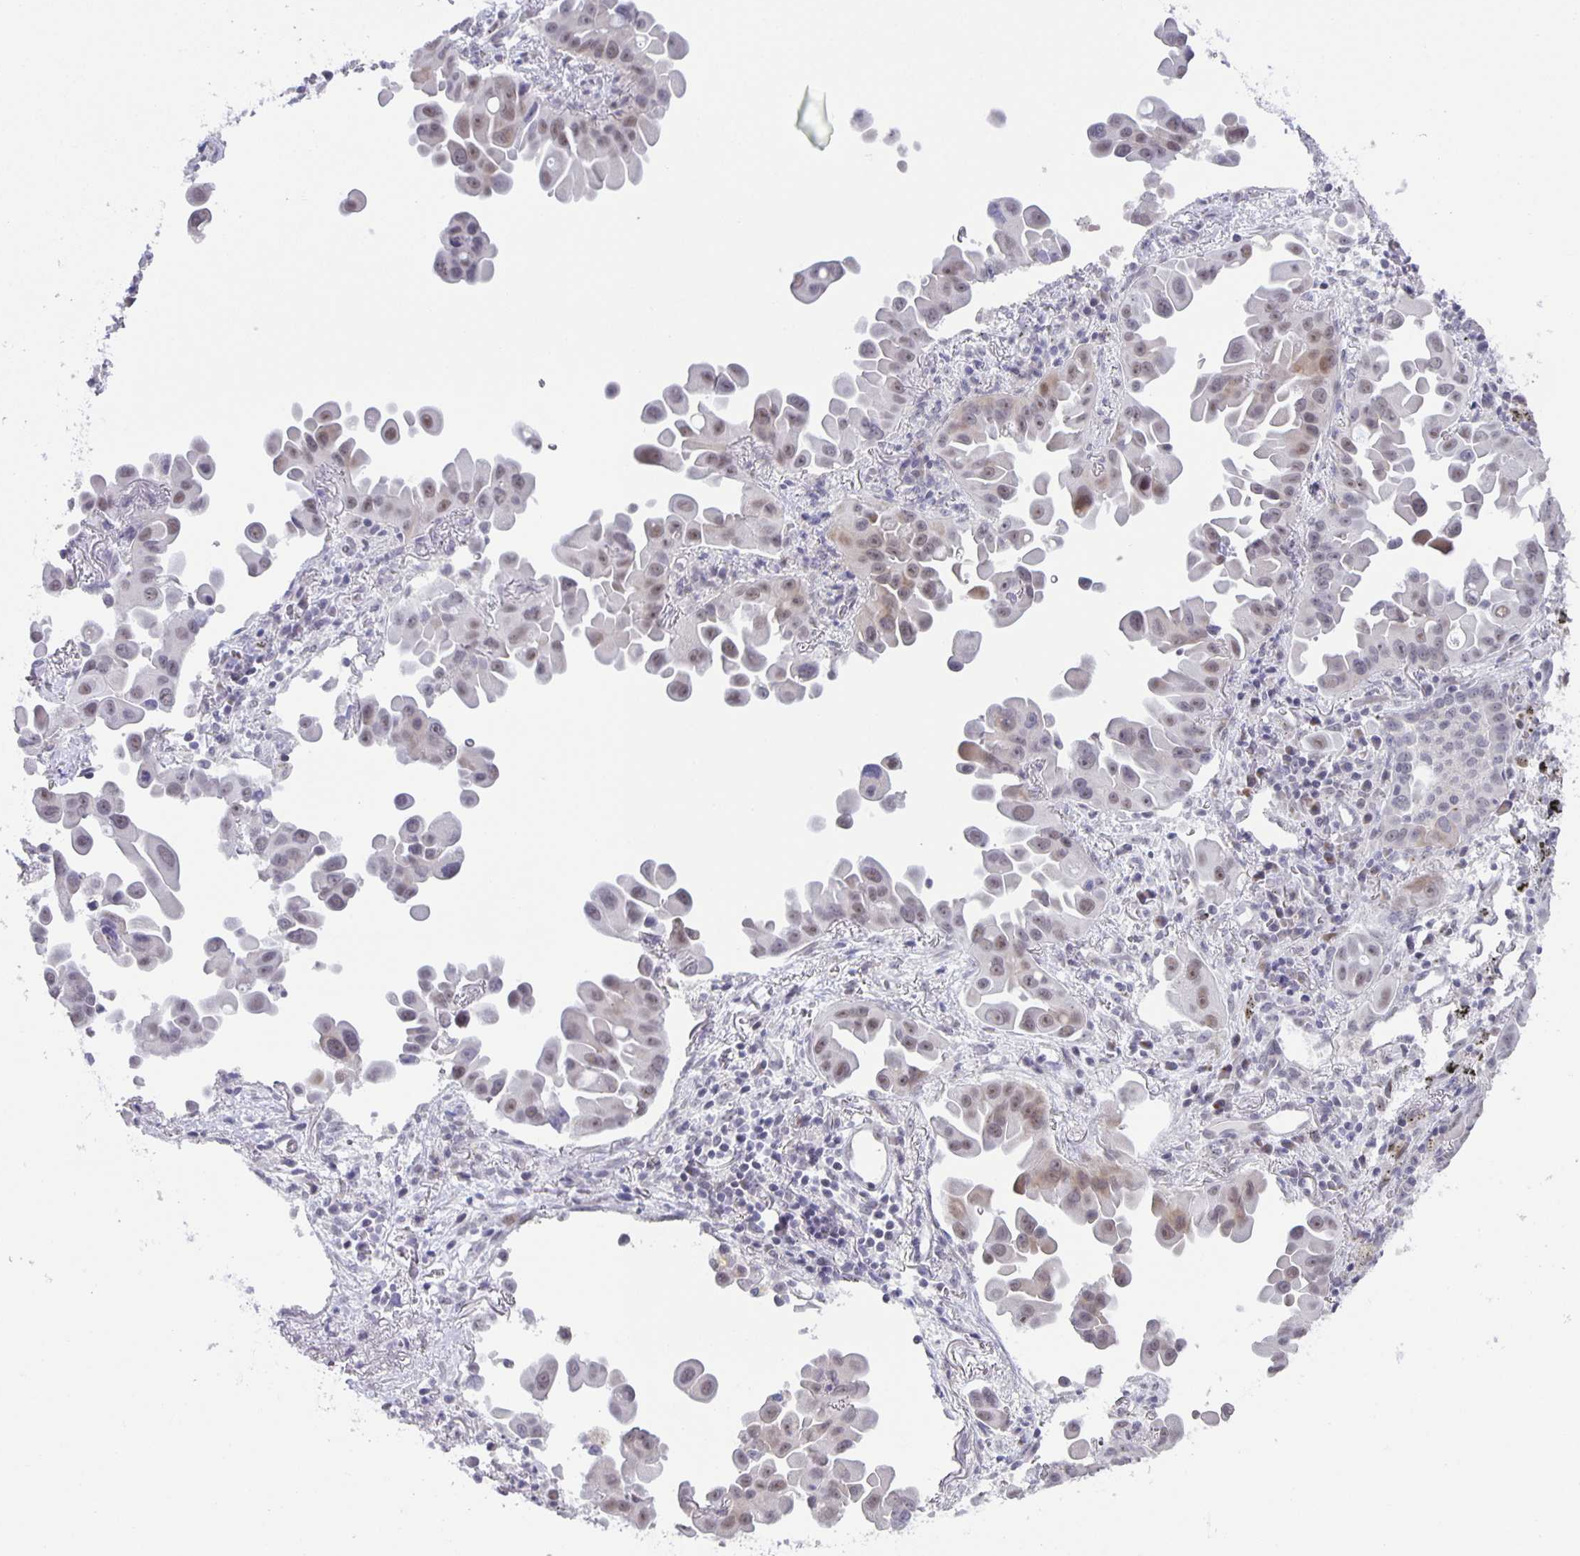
{"staining": {"intensity": "weak", "quantity": ">75%", "location": "nuclear"}, "tissue": "lung cancer", "cell_type": "Tumor cells", "image_type": "cancer", "snomed": [{"axis": "morphology", "description": "Adenocarcinoma, NOS"}, {"axis": "topography", "description": "Lung"}], "caption": "Immunohistochemistry (IHC) image of human lung cancer (adenocarcinoma) stained for a protein (brown), which exhibits low levels of weak nuclear positivity in approximately >75% of tumor cells.", "gene": "PHRF1", "patient": {"sex": "male", "age": 68}}